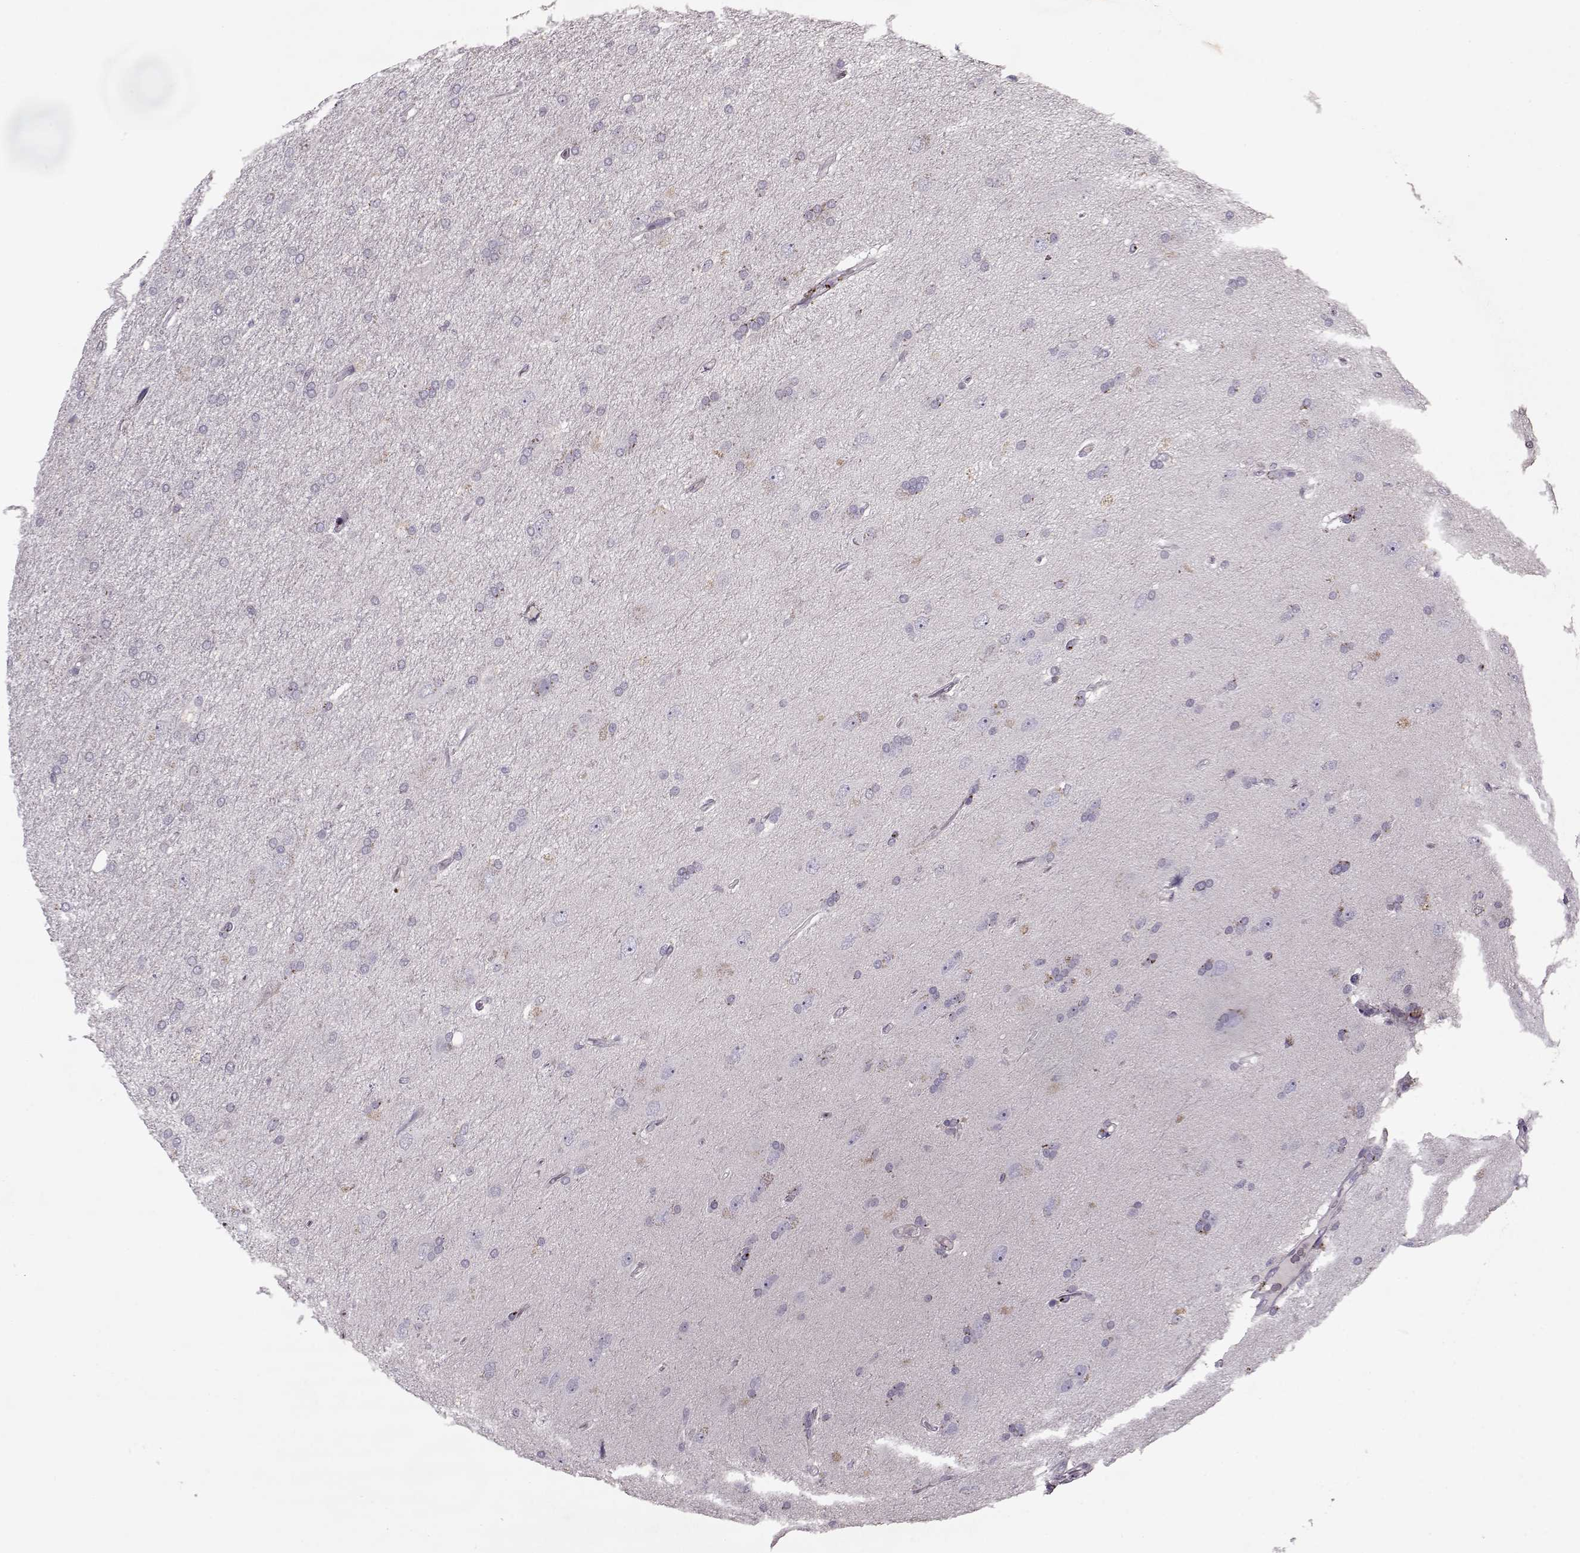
{"staining": {"intensity": "negative", "quantity": "none", "location": "none"}, "tissue": "glioma", "cell_type": "Tumor cells", "image_type": "cancer", "snomed": [{"axis": "morphology", "description": "Glioma, malignant, High grade"}, {"axis": "topography", "description": "Cerebral cortex"}], "caption": "Immunohistochemistry photomicrograph of neoplastic tissue: malignant glioma (high-grade) stained with DAB (3,3'-diaminobenzidine) demonstrates no significant protein expression in tumor cells.", "gene": "ACOT11", "patient": {"sex": "male", "age": 70}}